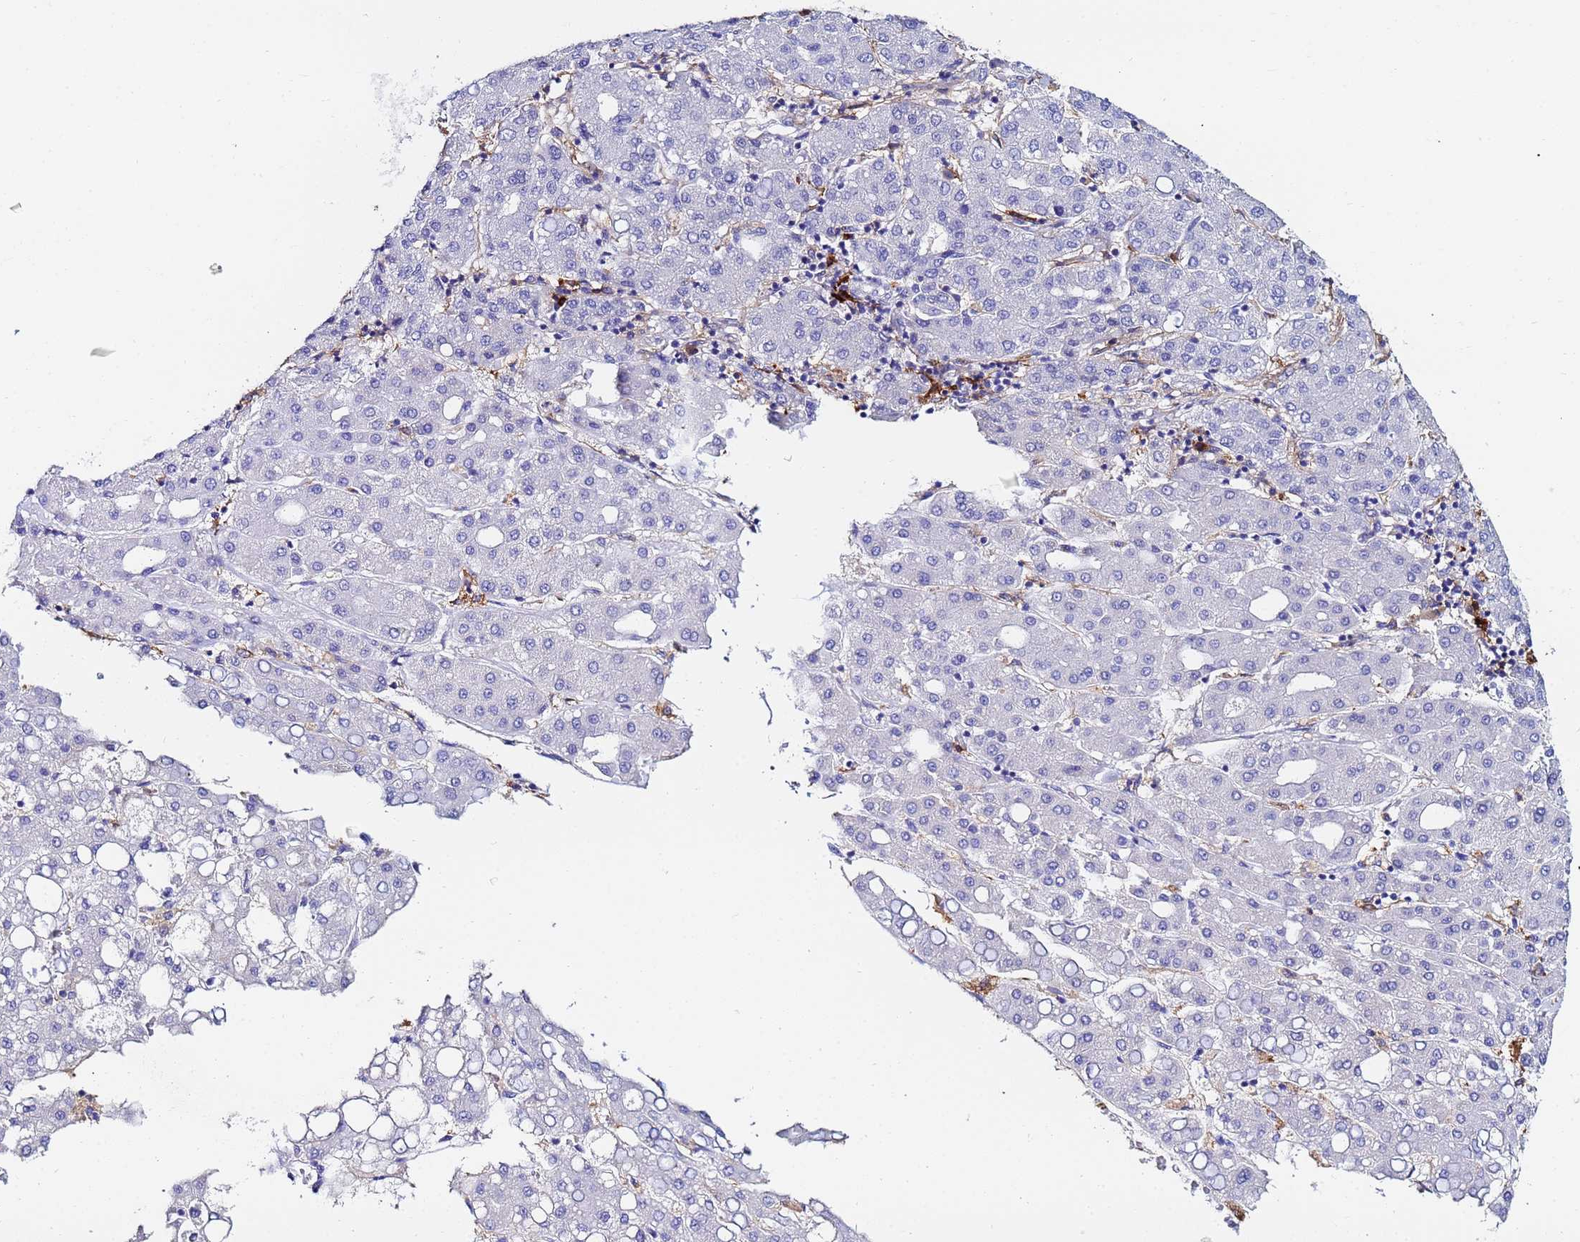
{"staining": {"intensity": "negative", "quantity": "none", "location": "none"}, "tissue": "liver cancer", "cell_type": "Tumor cells", "image_type": "cancer", "snomed": [{"axis": "morphology", "description": "Carcinoma, Hepatocellular, NOS"}, {"axis": "topography", "description": "Liver"}], "caption": "Tumor cells show no significant protein staining in hepatocellular carcinoma (liver).", "gene": "BASP1", "patient": {"sex": "male", "age": 65}}